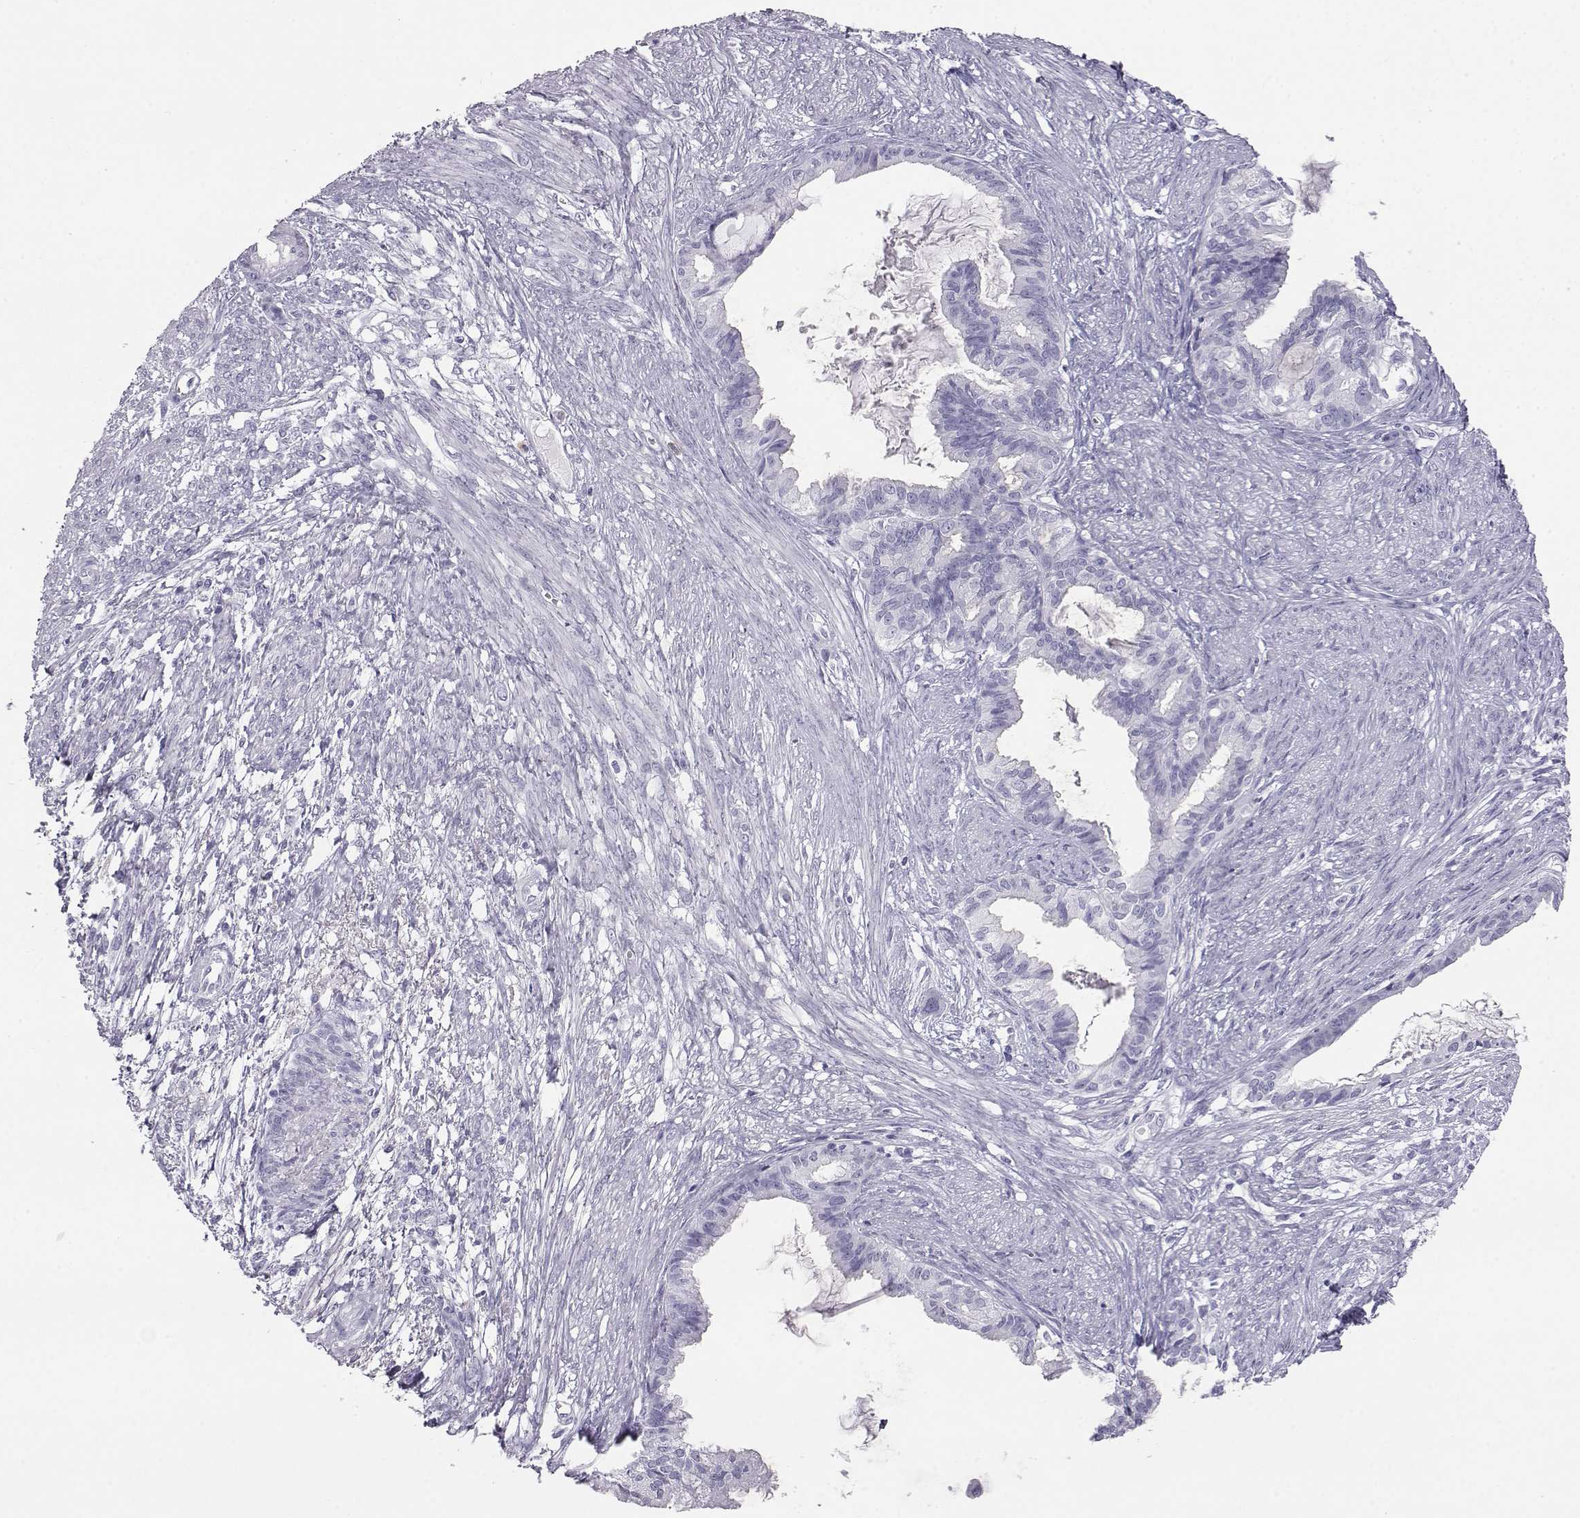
{"staining": {"intensity": "negative", "quantity": "none", "location": "none"}, "tissue": "endometrial cancer", "cell_type": "Tumor cells", "image_type": "cancer", "snomed": [{"axis": "morphology", "description": "Adenocarcinoma, NOS"}, {"axis": "topography", "description": "Endometrium"}], "caption": "A histopathology image of endometrial adenocarcinoma stained for a protein displays no brown staining in tumor cells.", "gene": "ITLN2", "patient": {"sex": "female", "age": 86}}